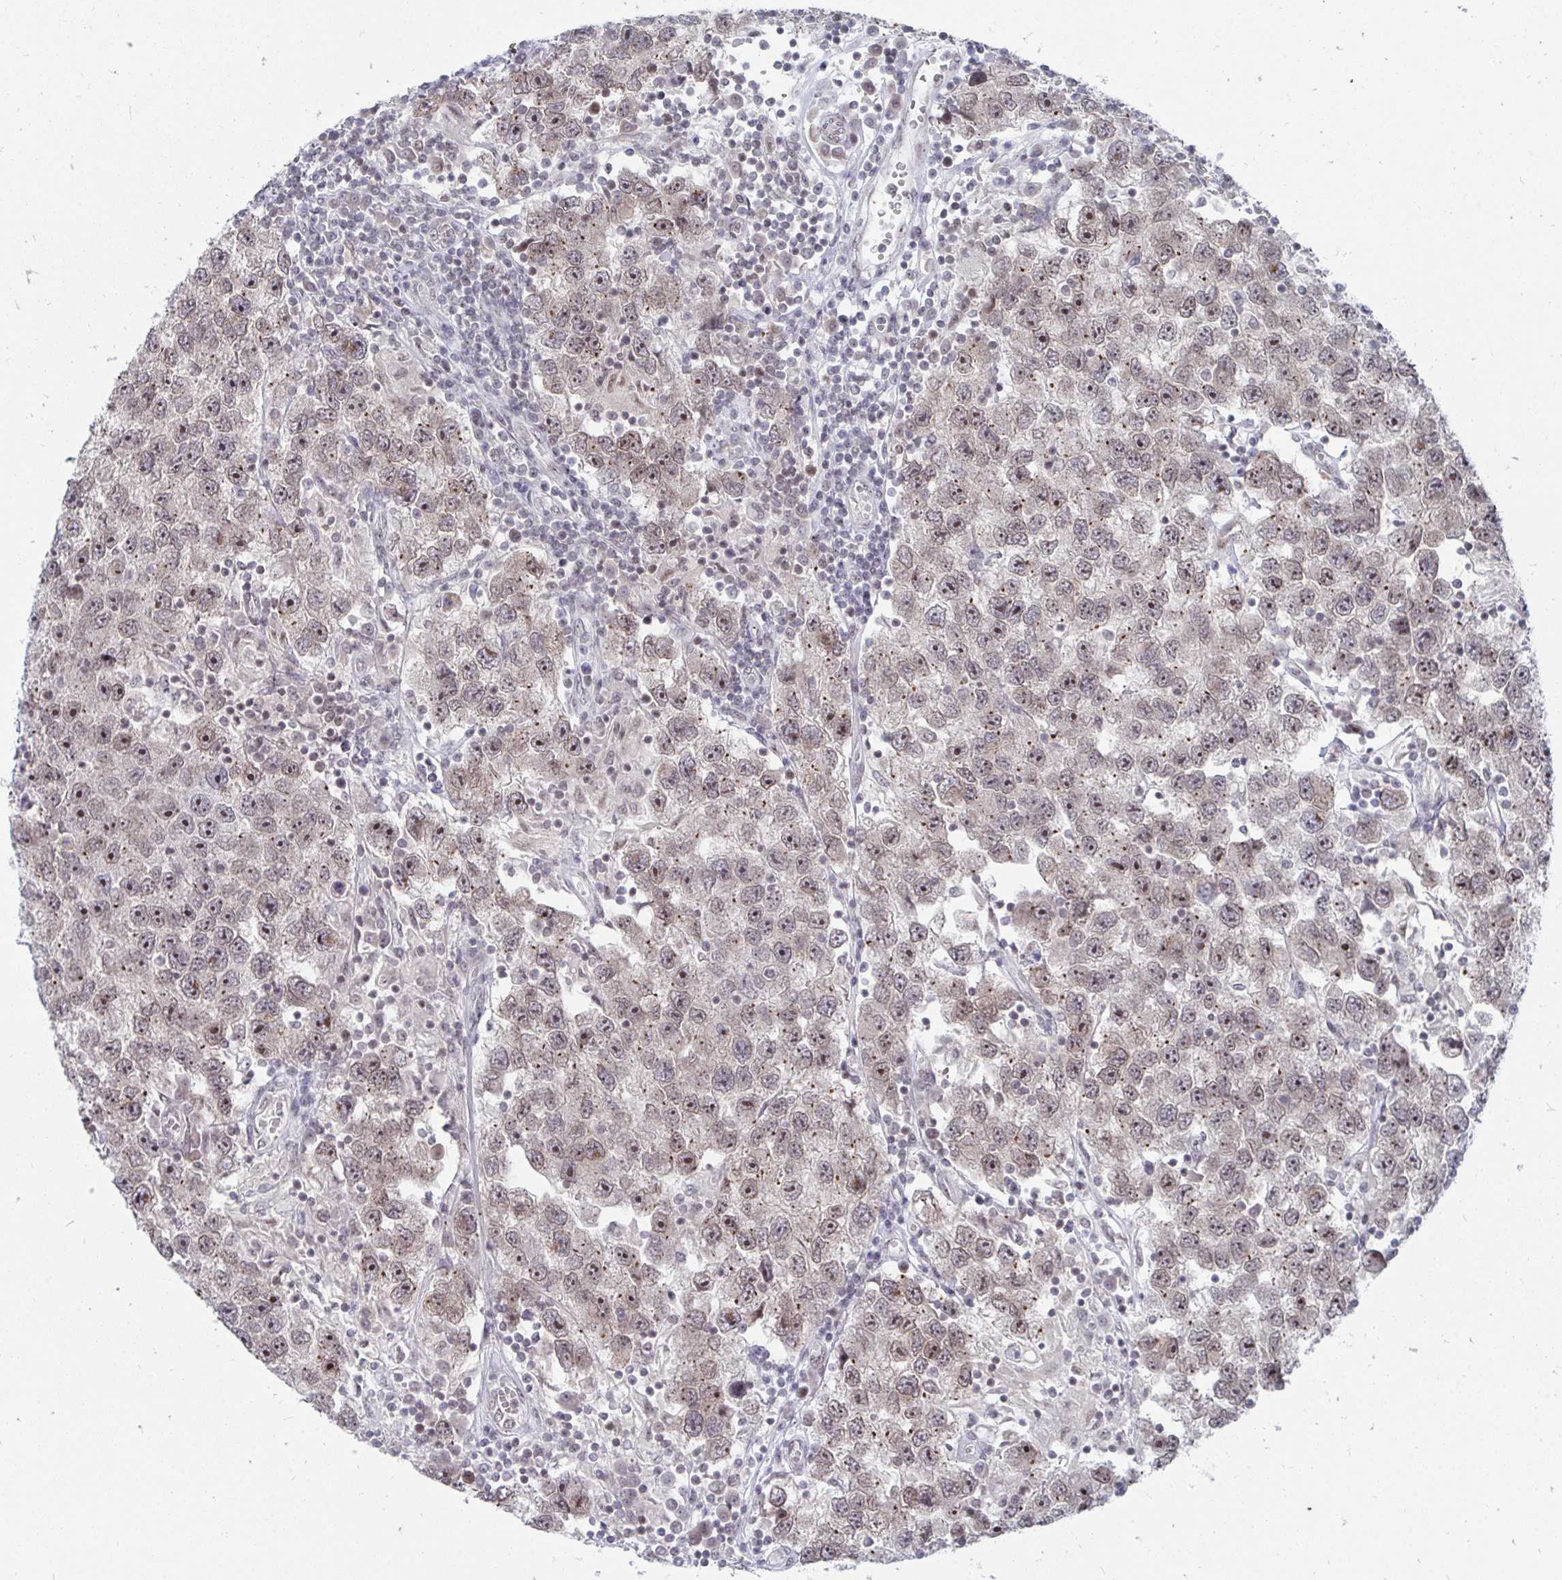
{"staining": {"intensity": "moderate", "quantity": ">75%", "location": "nuclear"}, "tissue": "testis cancer", "cell_type": "Tumor cells", "image_type": "cancer", "snomed": [{"axis": "morphology", "description": "Seminoma, NOS"}, {"axis": "topography", "description": "Testis"}], "caption": "This is a histology image of immunohistochemistry (IHC) staining of testis cancer, which shows moderate staining in the nuclear of tumor cells.", "gene": "TRIP12", "patient": {"sex": "male", "age": 26}}